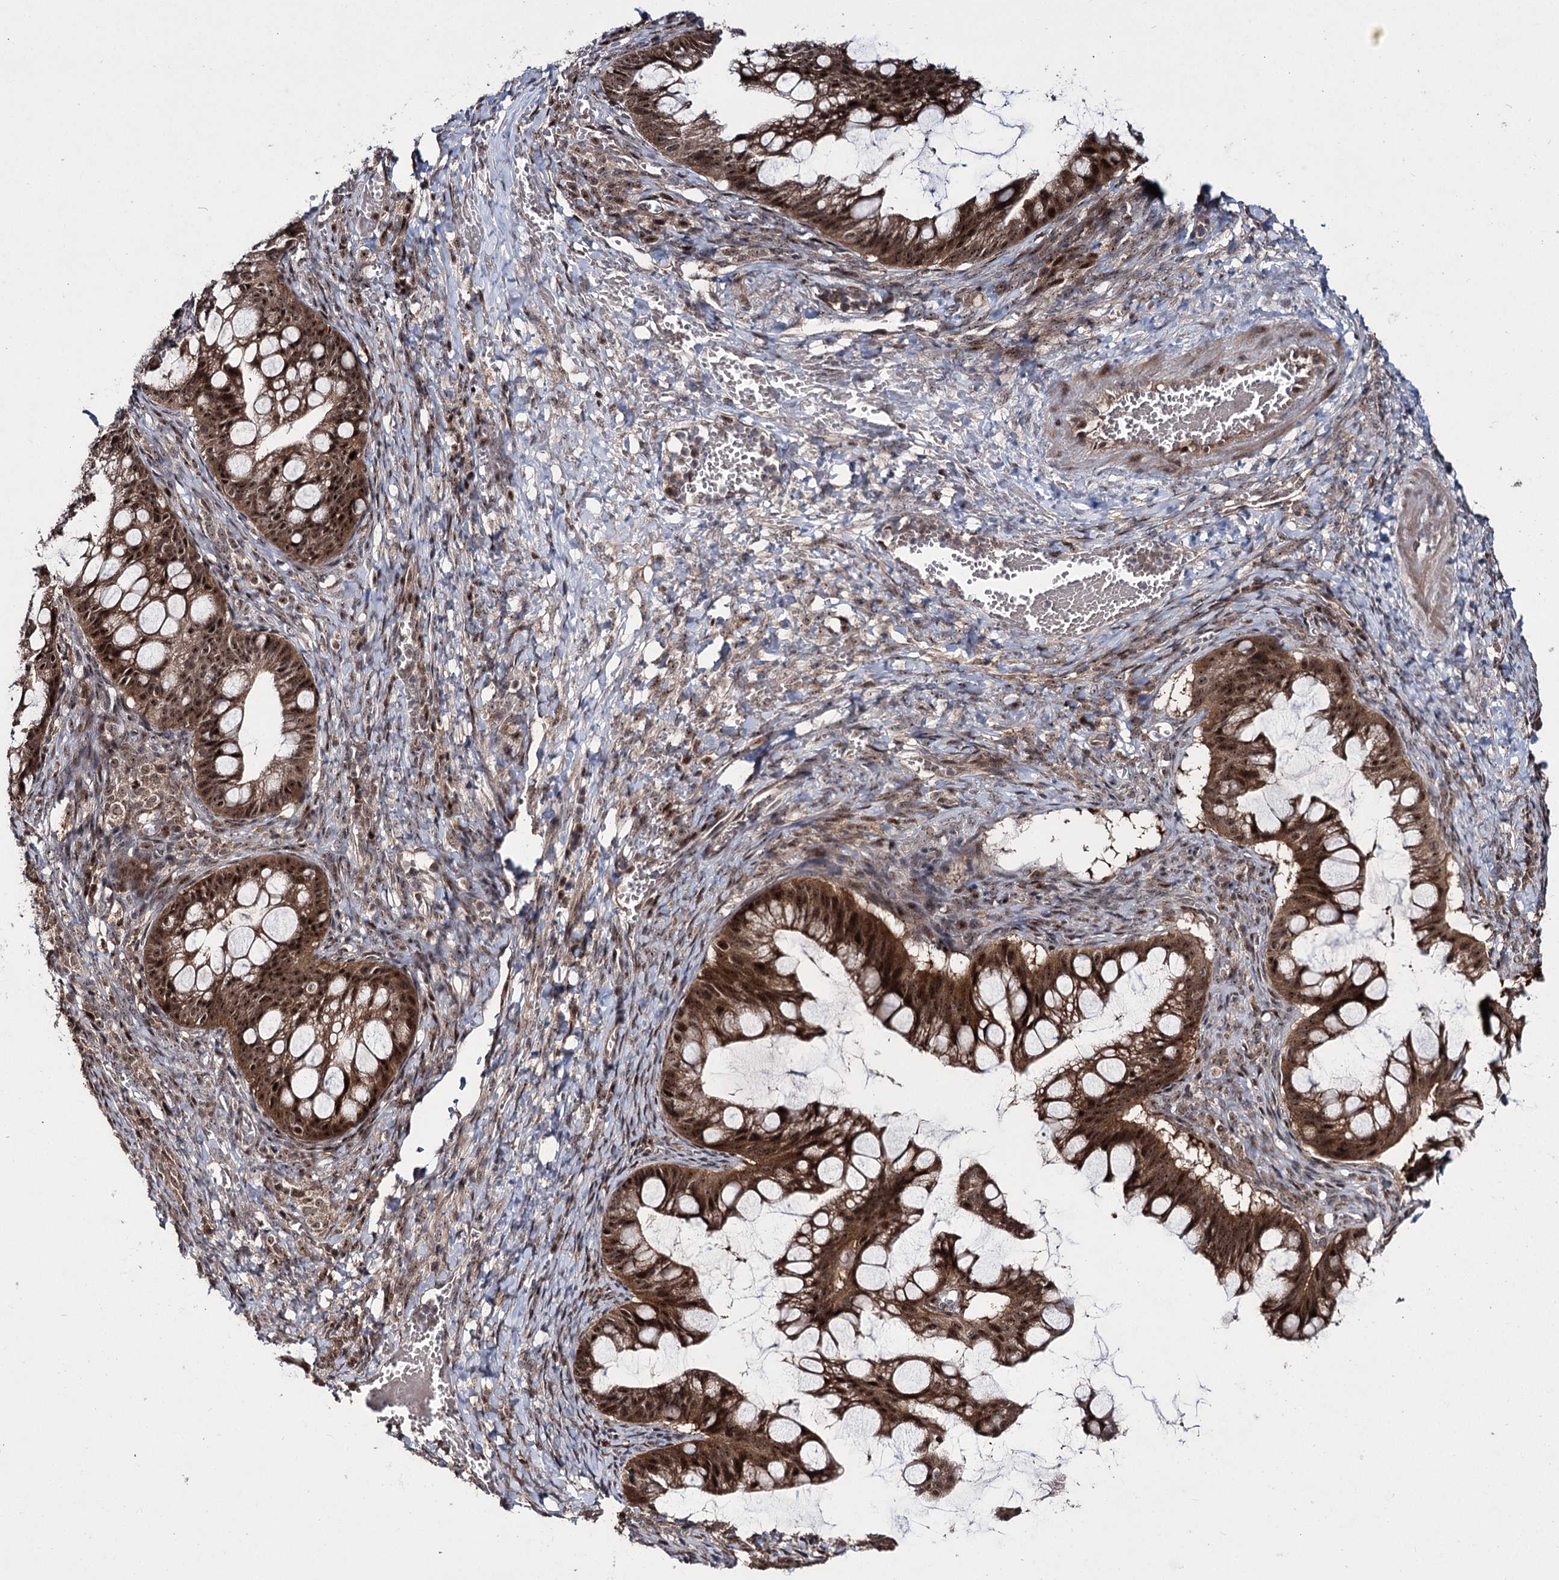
{"staining": {"intensity": "strong", "quantity": ">75%", "location": "cytoplasmic/membranous,nuclear"}, "tissue": "ovarian cancer", "cell_type": "Tumor cells", "image_type": "cancer", "snomed": [{"axis": "morphology", "description": "Cystadenocarcinoma, mucinous, NOS"}, {"axis": "topography", "description": "Ovary"}], "caption": "Ovarian mucinous cystadenocarcinoma was stained to show a protein in brown. There is high levels of strong cytoplasmic/membranous and nuclear staining in about >75% of tumor cells.", "gene": "MKNK2", "patient": {"sex": "female", "age": 73}}